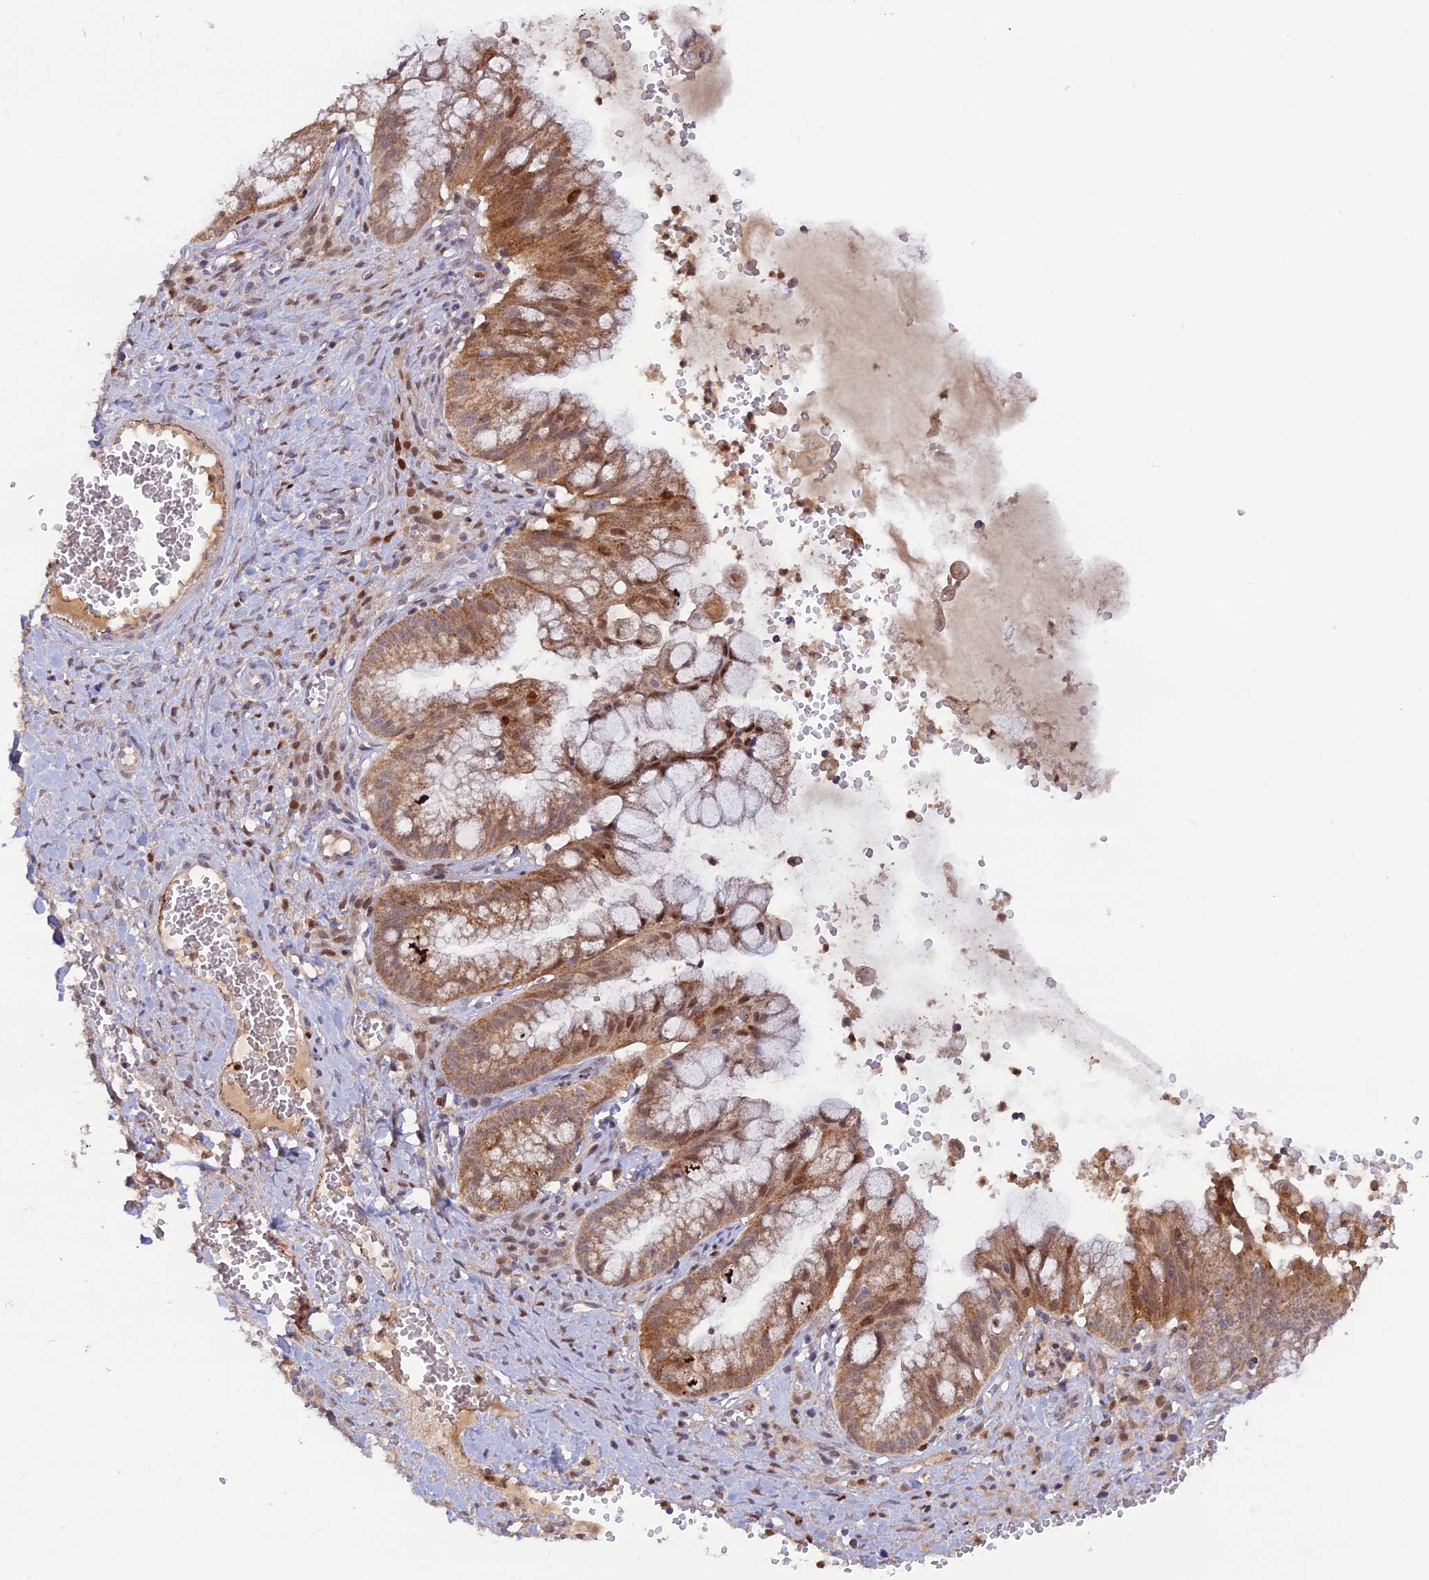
{"staining": {"intensity": "moderate", "quantity": ">75%", "location": "cytoplasmic/membranous,nuclear"}, "tissue": "ovarian cancer", "cell_type": "Tumor cells", "image_type": "cancer", "snomed": [{"axis": "morphology", "description": "Cystadenocarcinoma, mucinous, NOS"}, {"axis": "topography", "description": "Ovary"}], "caption": "Protein expression analysis of human ovarian mucinous cystadenocarcinoma reveals moderate cytoplasmic/membranous and nuclear staining in about >75% of tumor cells.", "gene": "FASTKD5", "patient": {"sex": "female", "age": 70}}